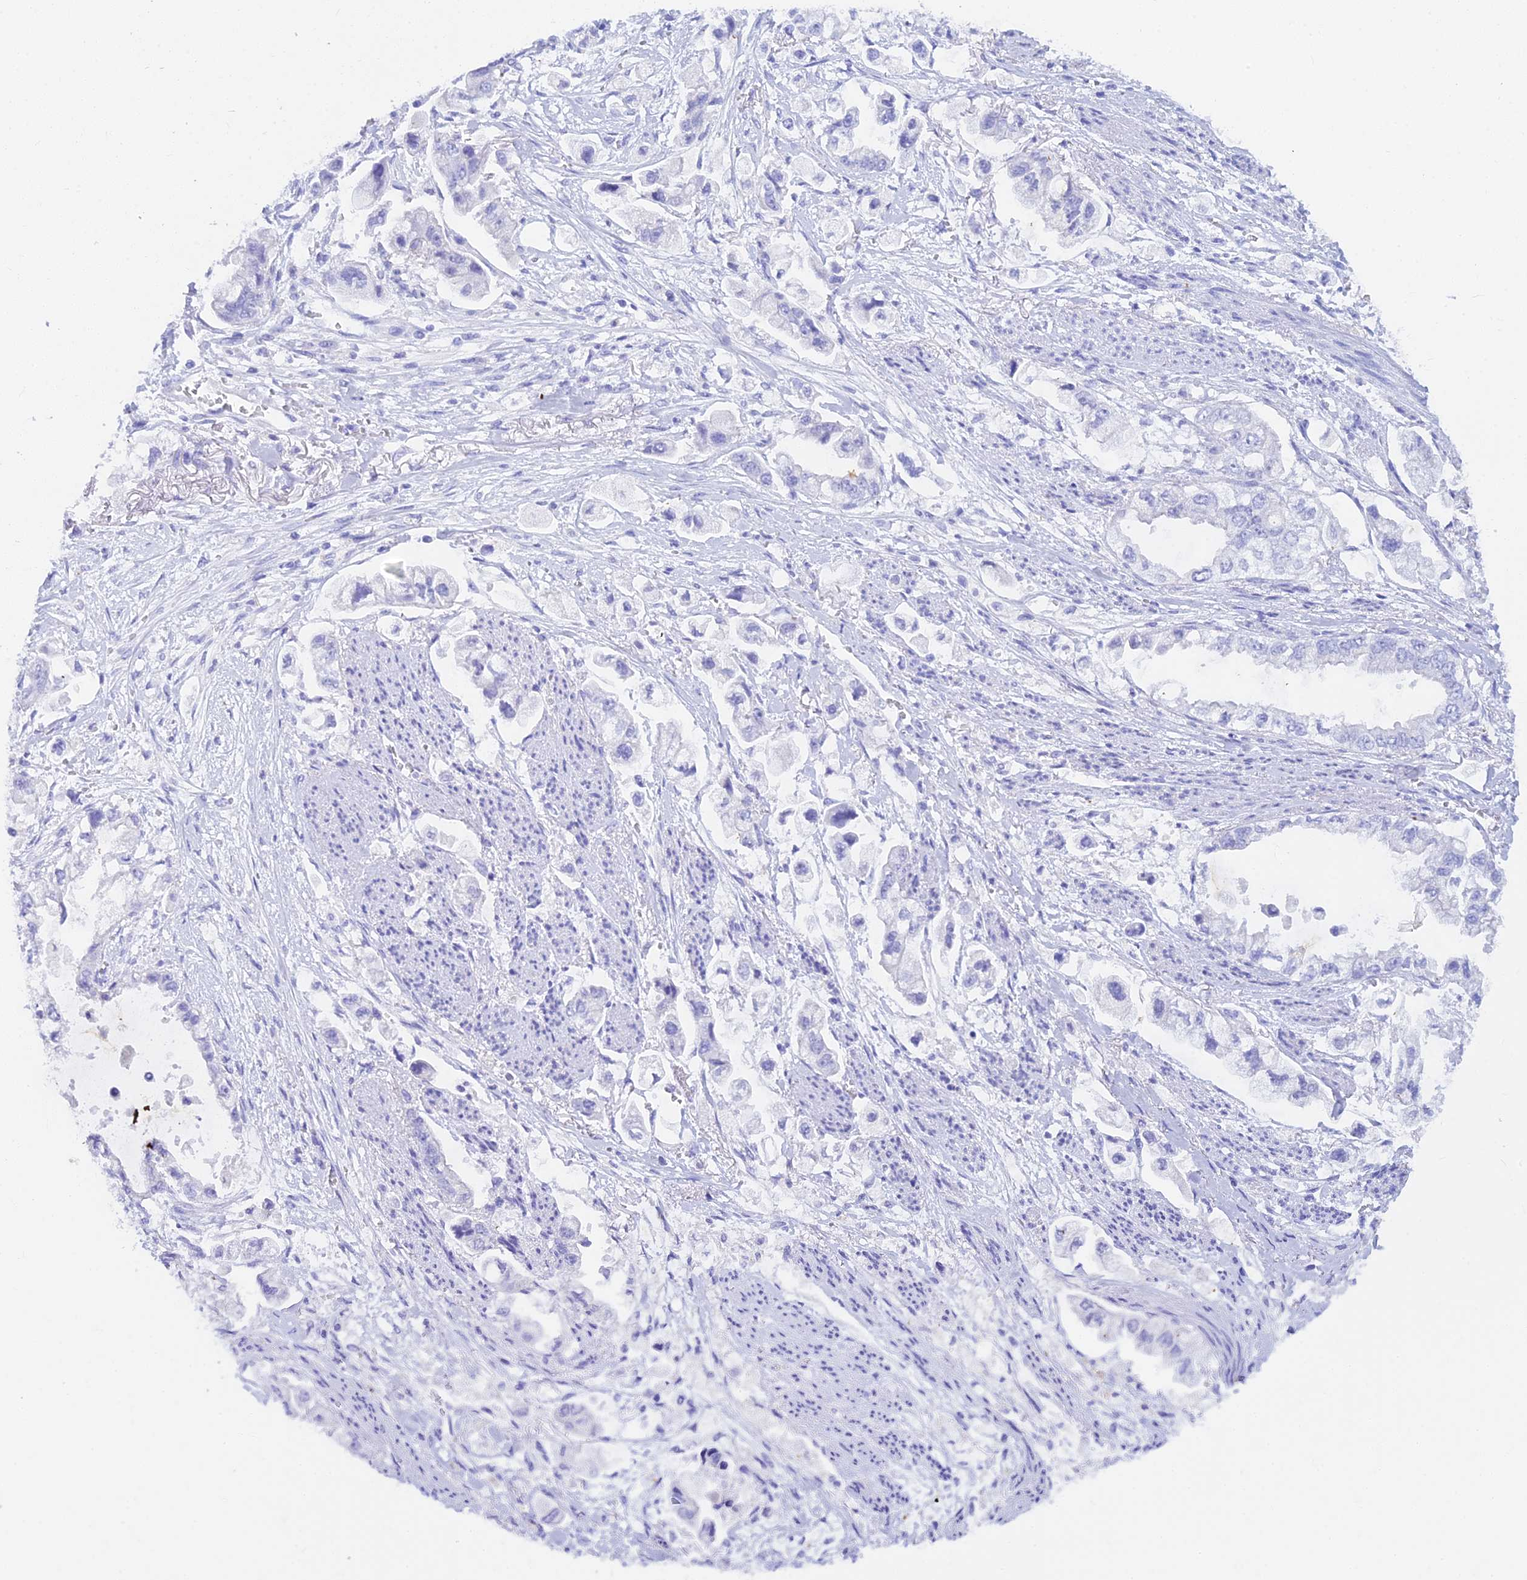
{"staining": {"intensity": "negative", "quantity": "none", "location": "none"}, "tissue": "stomach cancer", "cell_type": "Tumor cells", "image_type": "cancer", "snomed": [{"axis": "morphology", "description": "Adenocarcinoma, NOS"}, {"axis": "topography", "description": "Stomach"}], "caption": "Immunohistochemistry (IHC) micrograph of neoplastic tissue: stomach cancer stained with DAB (3,3'-diaminobenzidine) exhibits no significant protein positivity in tumor cells.", "gene": "REG1A", "patient": {"sex": "male", "age": 62}}